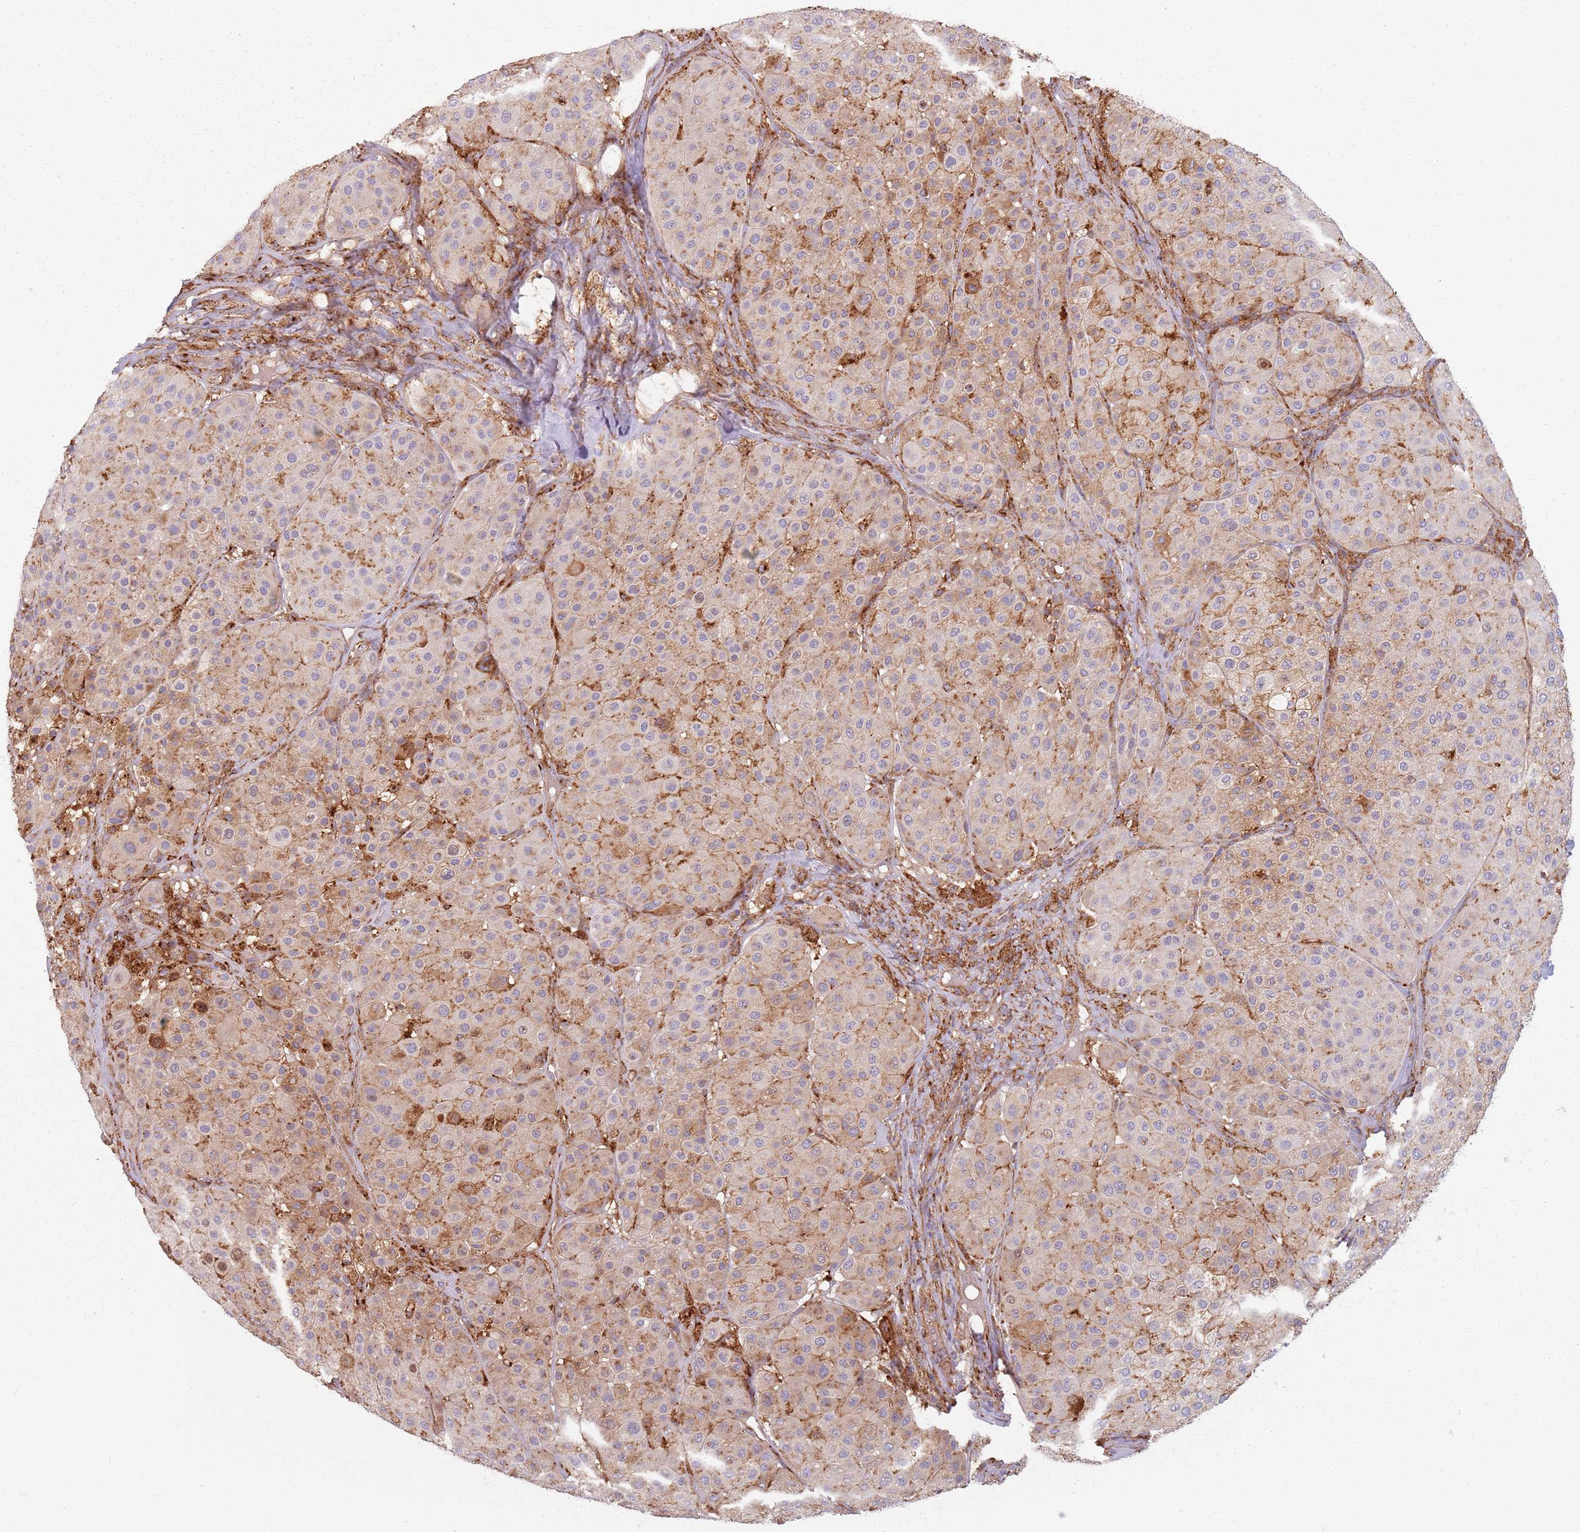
{"staining": {"intensity": "weak", "quantity": "<25%", "location": "cytoplasmic/membranous"}, "tissue": "melanoma", "cell_type": "Tumor cells", "image_type": "cancer", "snomed": [{"axis": "morphology", "description": "Malignant melanoma, Metastatic site"}, {"axis": "topography", "description": "Smooth muscle"}], "caption": "There is no significant expression in tumor cells of malignant melanoma (metastatic site). (Brightfield microscopy of DAB (3,3'-diaminobenzidine) immunohistochemistry at high magnification).", "gene": "TPD52L2", "patient": {"sex": "male", "age": 41}}